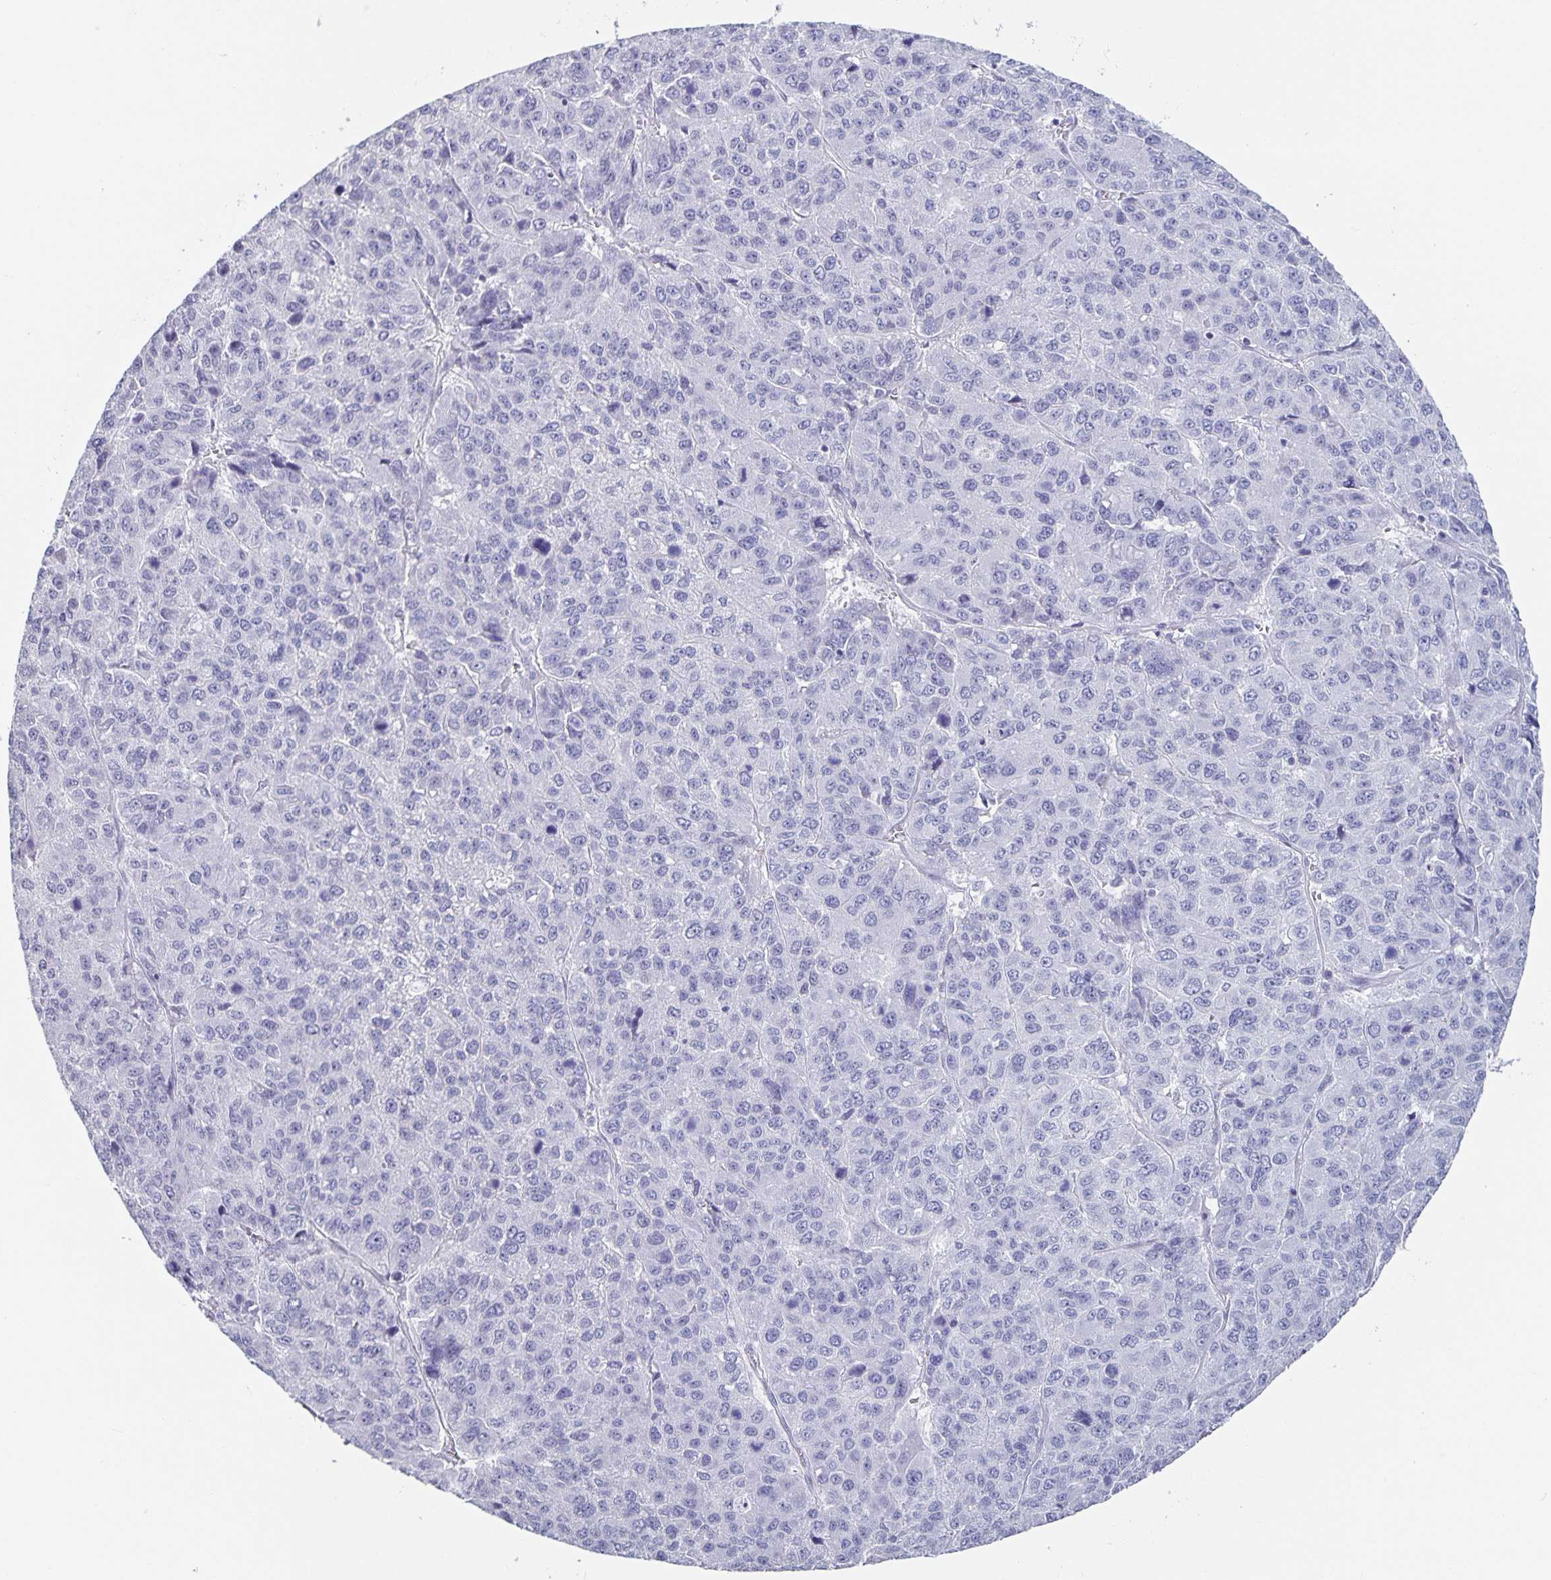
{"staining": {"intensity": "negative", "quantity": "none", "location": "none"}, "tissue": "liver cancer", "cell_type": "Tumor cells", "image_type": "cancer", "snomed": [{"axis": "morphology", "description": "Carcinoma, Hepatocellular, NOS"}, {"axis": "topography", "description": "Liver"}], "caption": "The immunohistochemistry (IHC) histopathology image has no significant staining in tumor cells of liver hepatocellular carcinoma tissue. (IHC, brightfield microscopy, high magnification).", "gene": "OLIG2", "patient": {"sex": "male", "age": 69}}